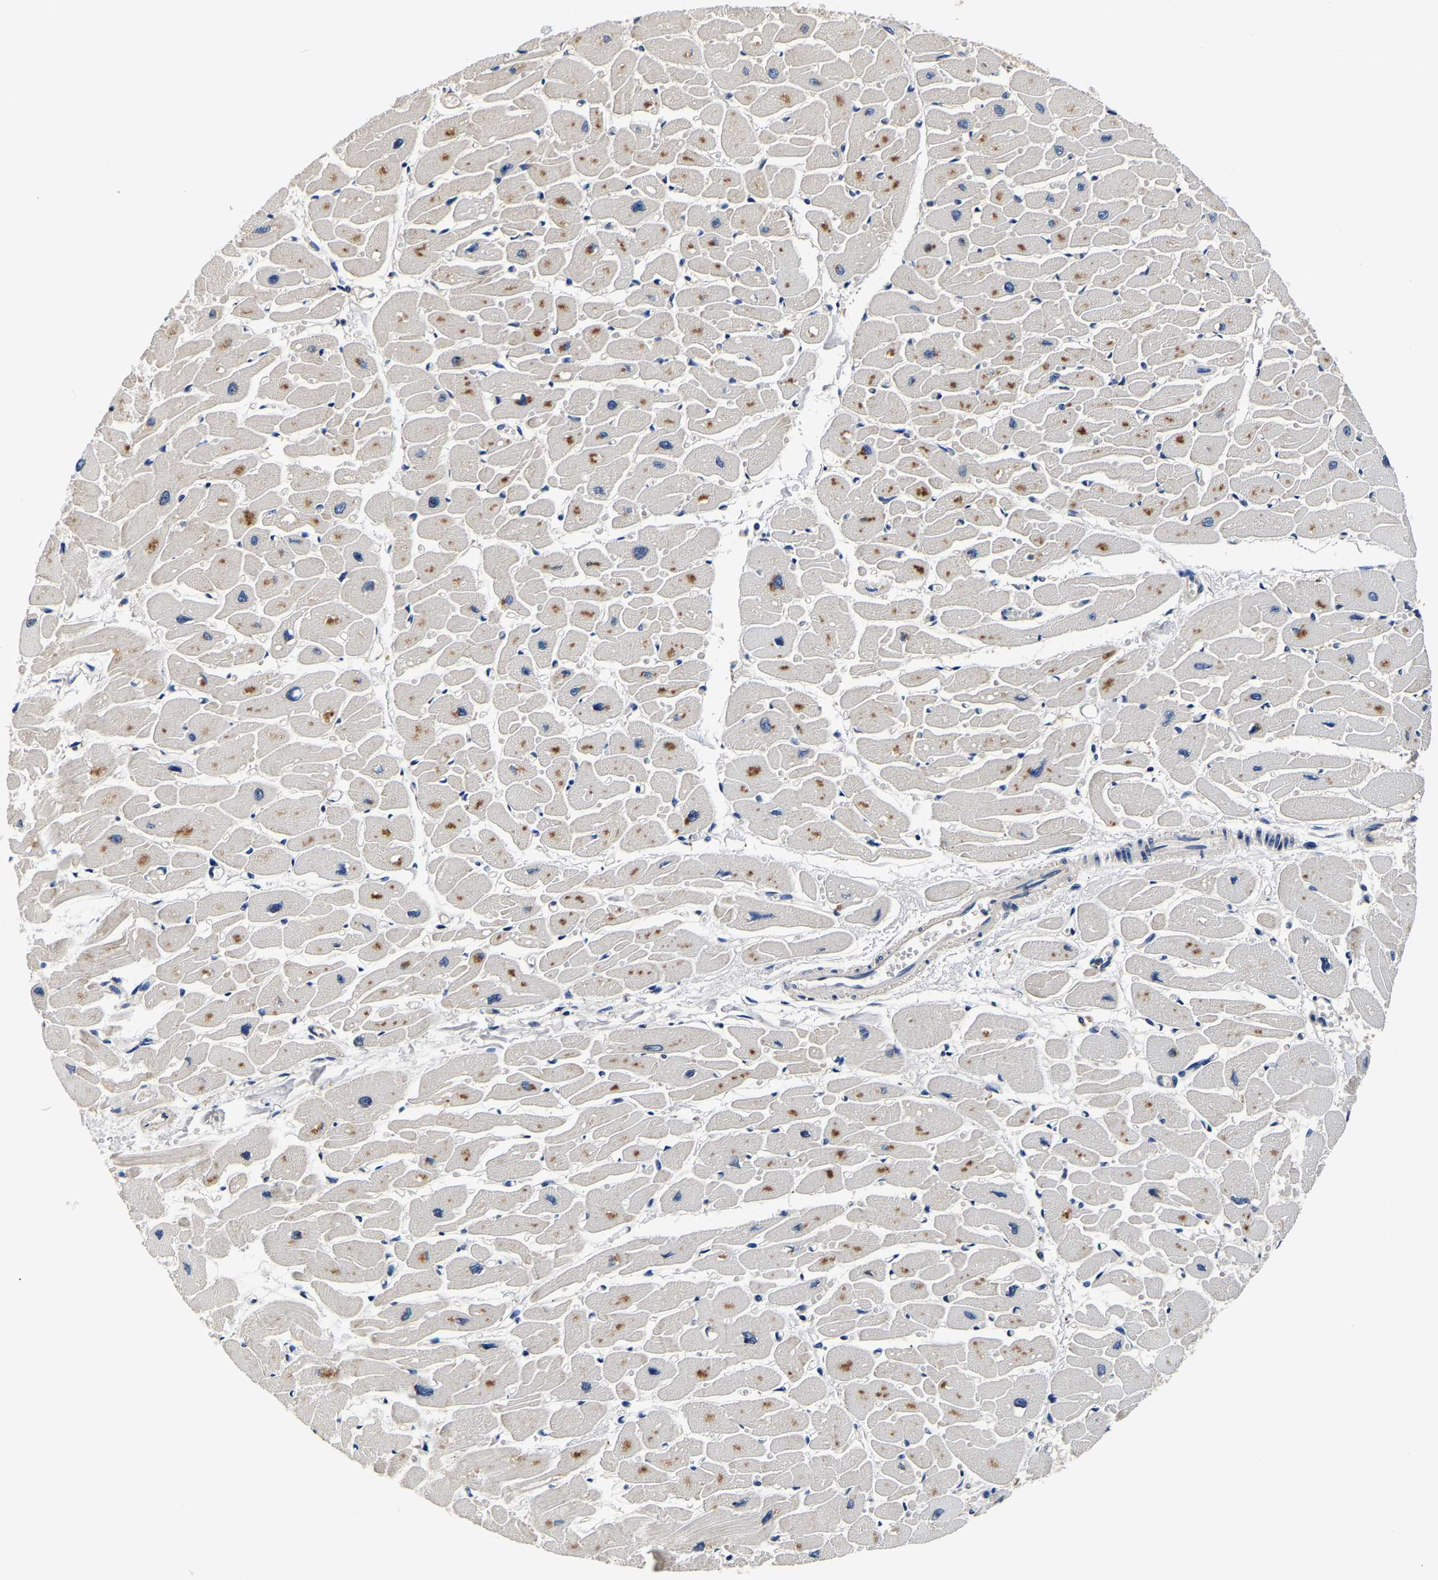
{"staining": {"intensity": "moderate", "quantity": "<25%", "location": "cytoplasmic/membranous"}, "tissue": "heart muscle", "cell_type": "Cardiomyocytes", "image_type": "normal", "snomed": [{"axis": "morphology", "description": "Normal tissue, NOS"}, {"axis": "topography", "description": "Heart"}], "caption": "Immunohistochemistry (IHC) staining of unremarkable heart muscle, which exhibits low levels of moderate cytoplasmic/membranous staining in about <25% of cardiomyocytes indicating moderate cytoplasmic/membranous protein positivity. The staining was performed using DAB (brown) for protein detection and nuclei were counterstained in hematoxylin (blue).", "gene": "SH3GLB1", "patient": {"sex": "female", "age": 54}}